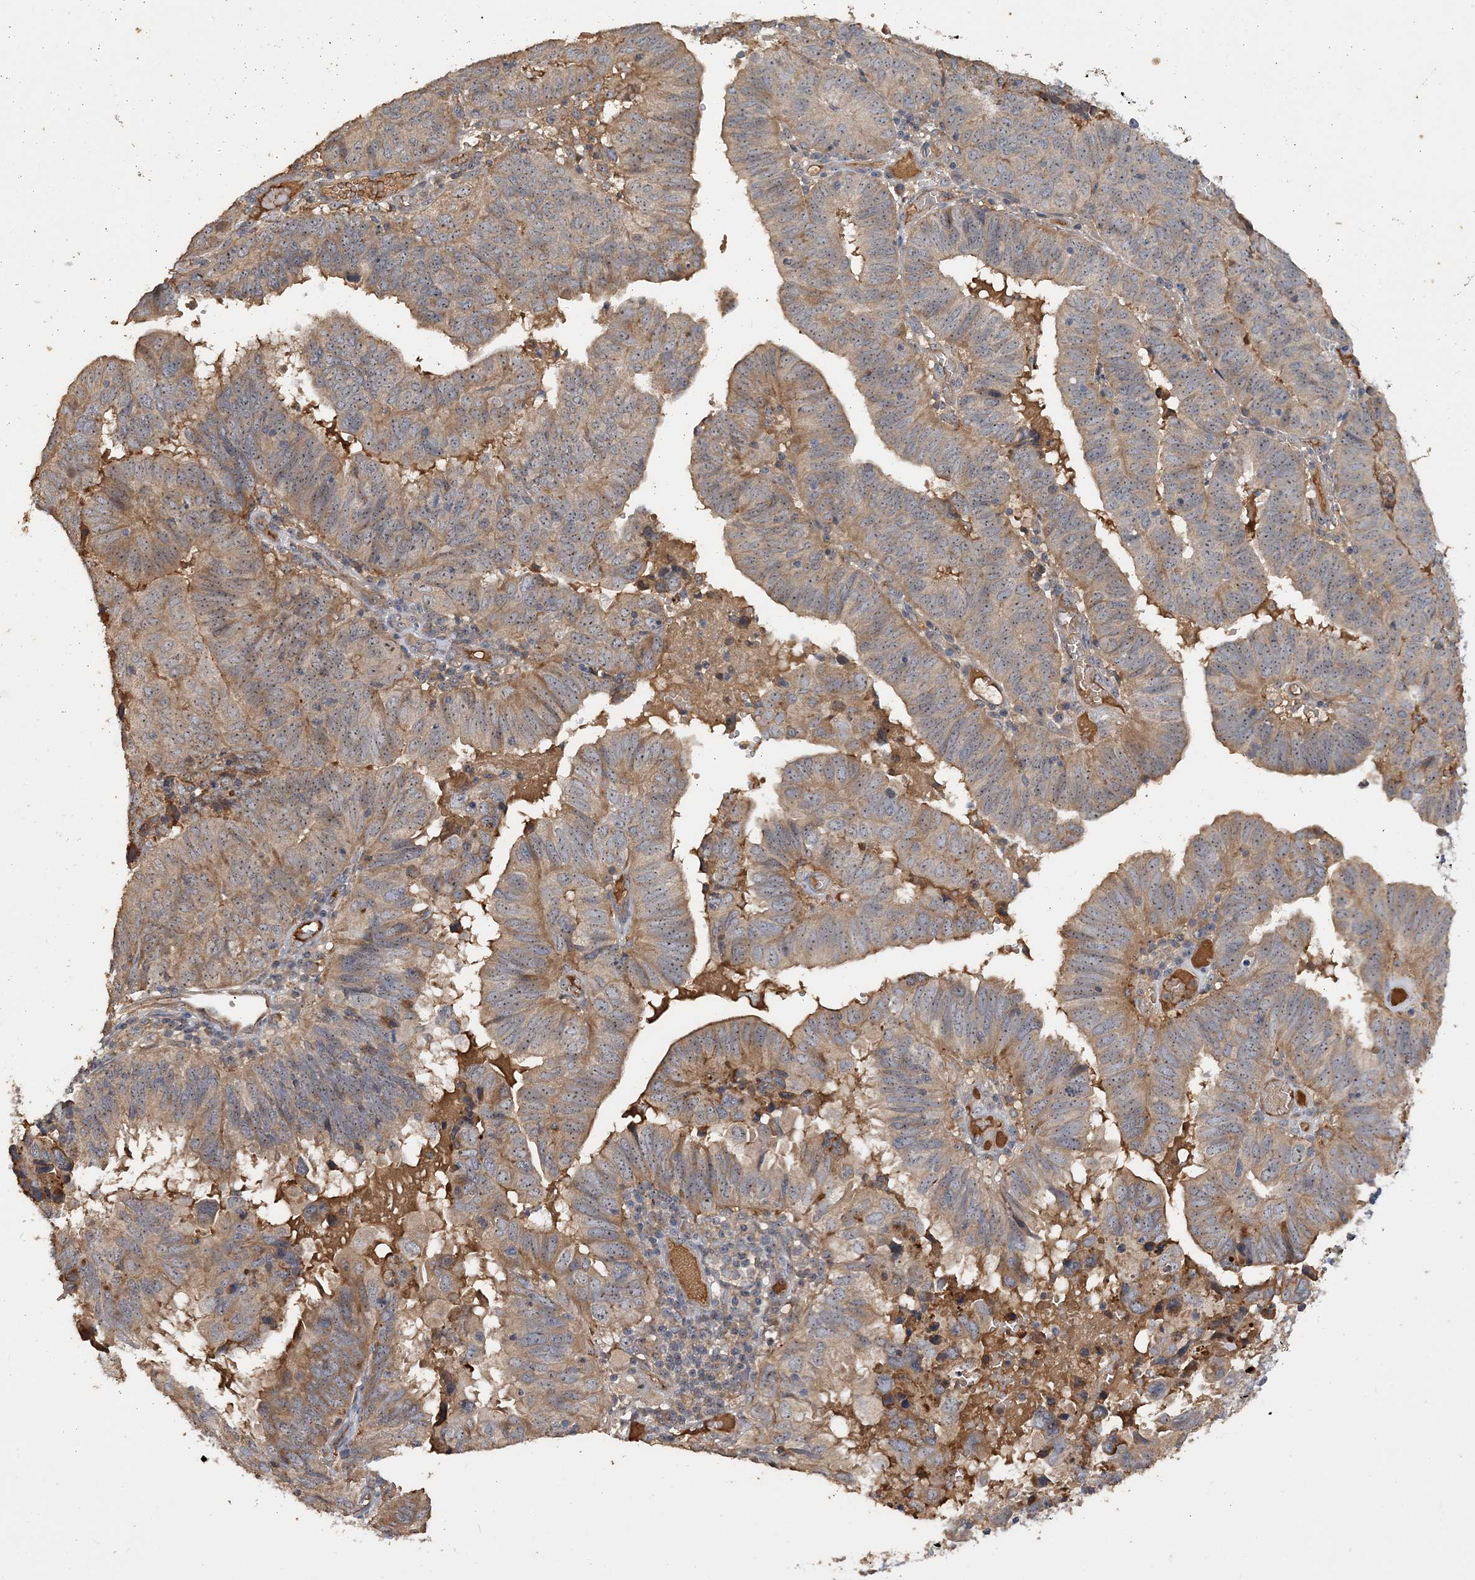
{"staining": {"intensity": "moderate", "quantity": ">75%", "location": "cytoplasmic/membranous,nuclear"}, "tissue": "endometrial cancer", "cell_type": "Tumor cells", "image_type": "cancer", "snomed": [{"axis": "morphology", "description": "Adenocarcinoma, NOS"}, {"axis": "topography", "description": "Uterus"}], "caption": "A histopathology image of human endometrial adenocarcinoma stained for a protein reveals moderate cytoplasmic/membranous and nuclear brown staining in tumor cells. (Brightfield microscopy of DAB IHC at high magnification).", "gene": "GRINA", "patient": {"sex": "female", "age": 77}}